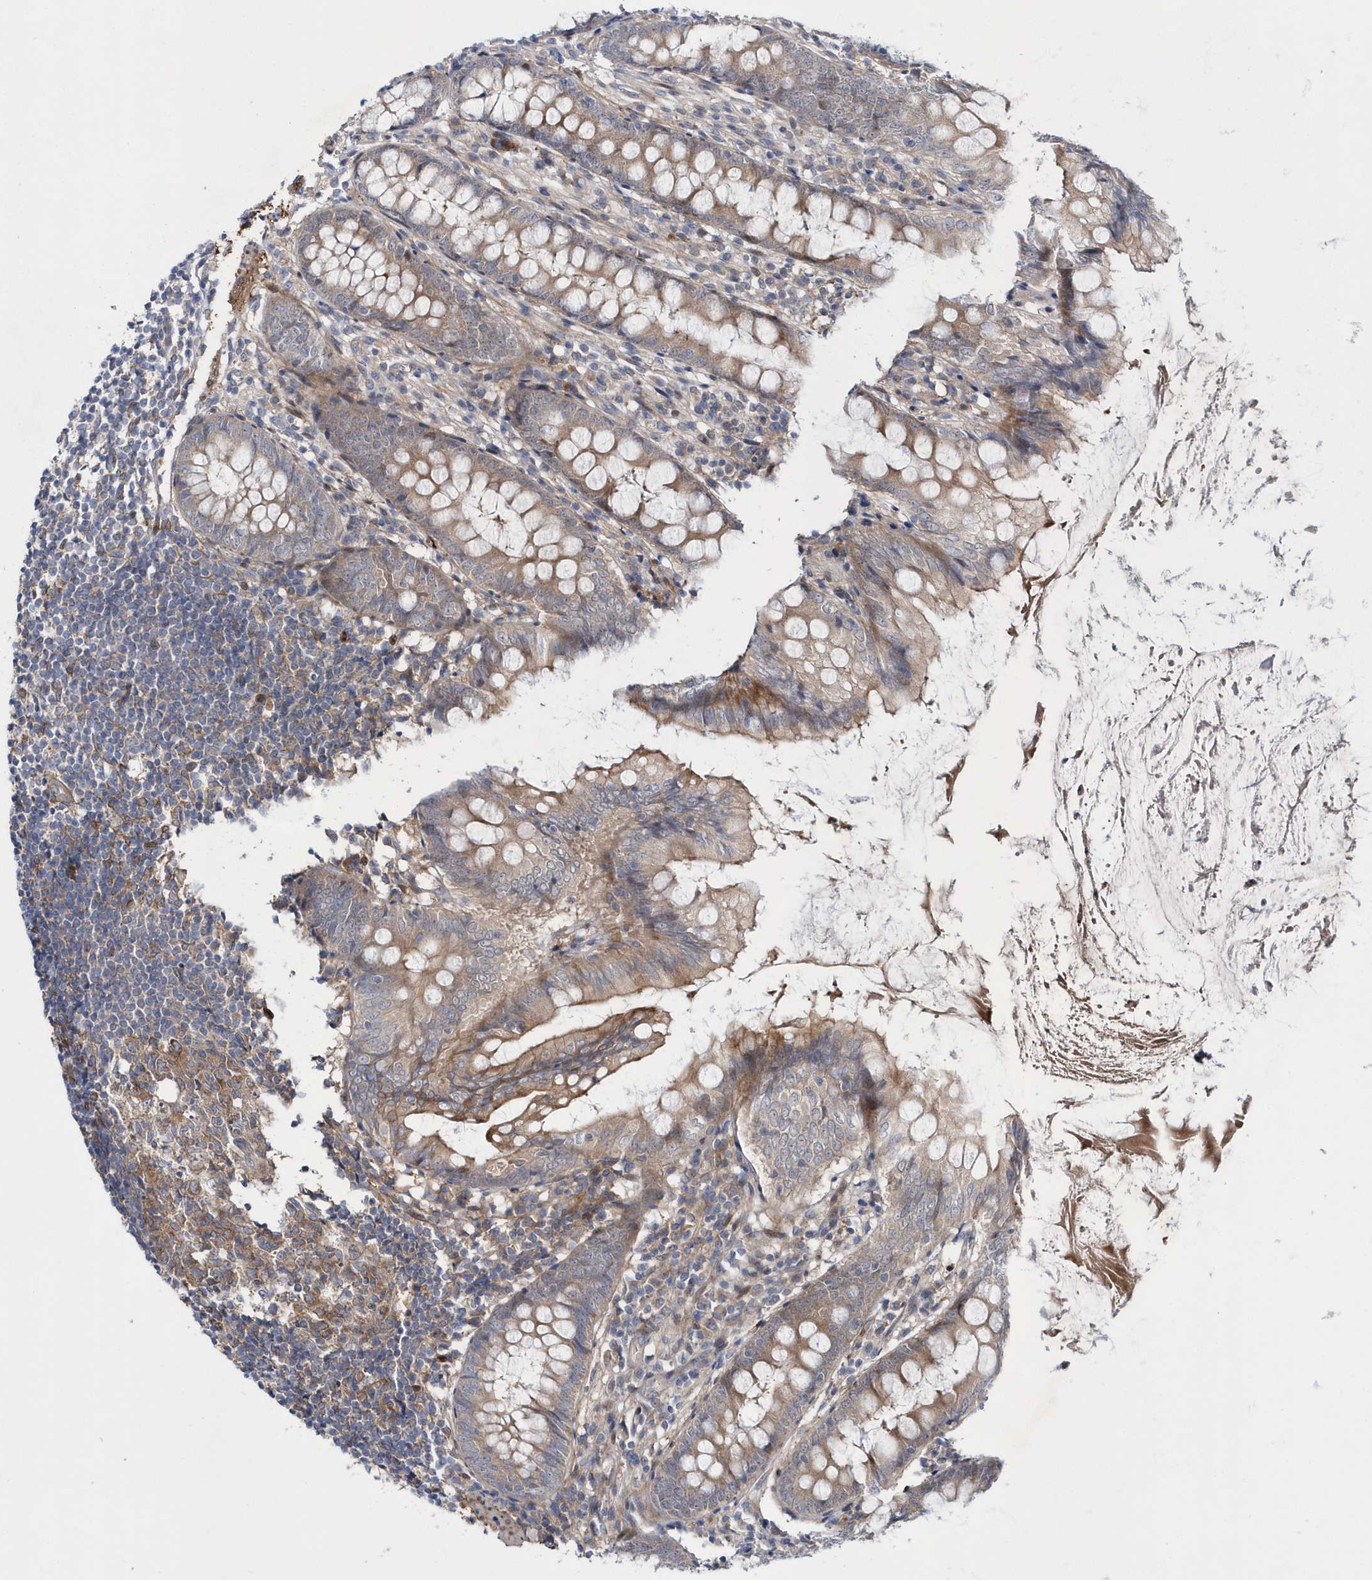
{"staining": {"intensity": "moderate", "quantity": ">75%", "location": "cytoplasmic/membranous"}, "tissue": "appendix", "cell_type": "Glandular cells", "image_type": "normal", "snomed": [{"axis": "morphology", "description": "Normal tissue, NOS"}, {"axis": "topography", "description": "Appendix"}], "caption": "Protein analysis of unremarkable appendix displays moderate cytoplasmic/membranous expression in approximately >75% of glandular cells.", "gene": "DSPP", "patient": {"sex": "female", "age": 77}}